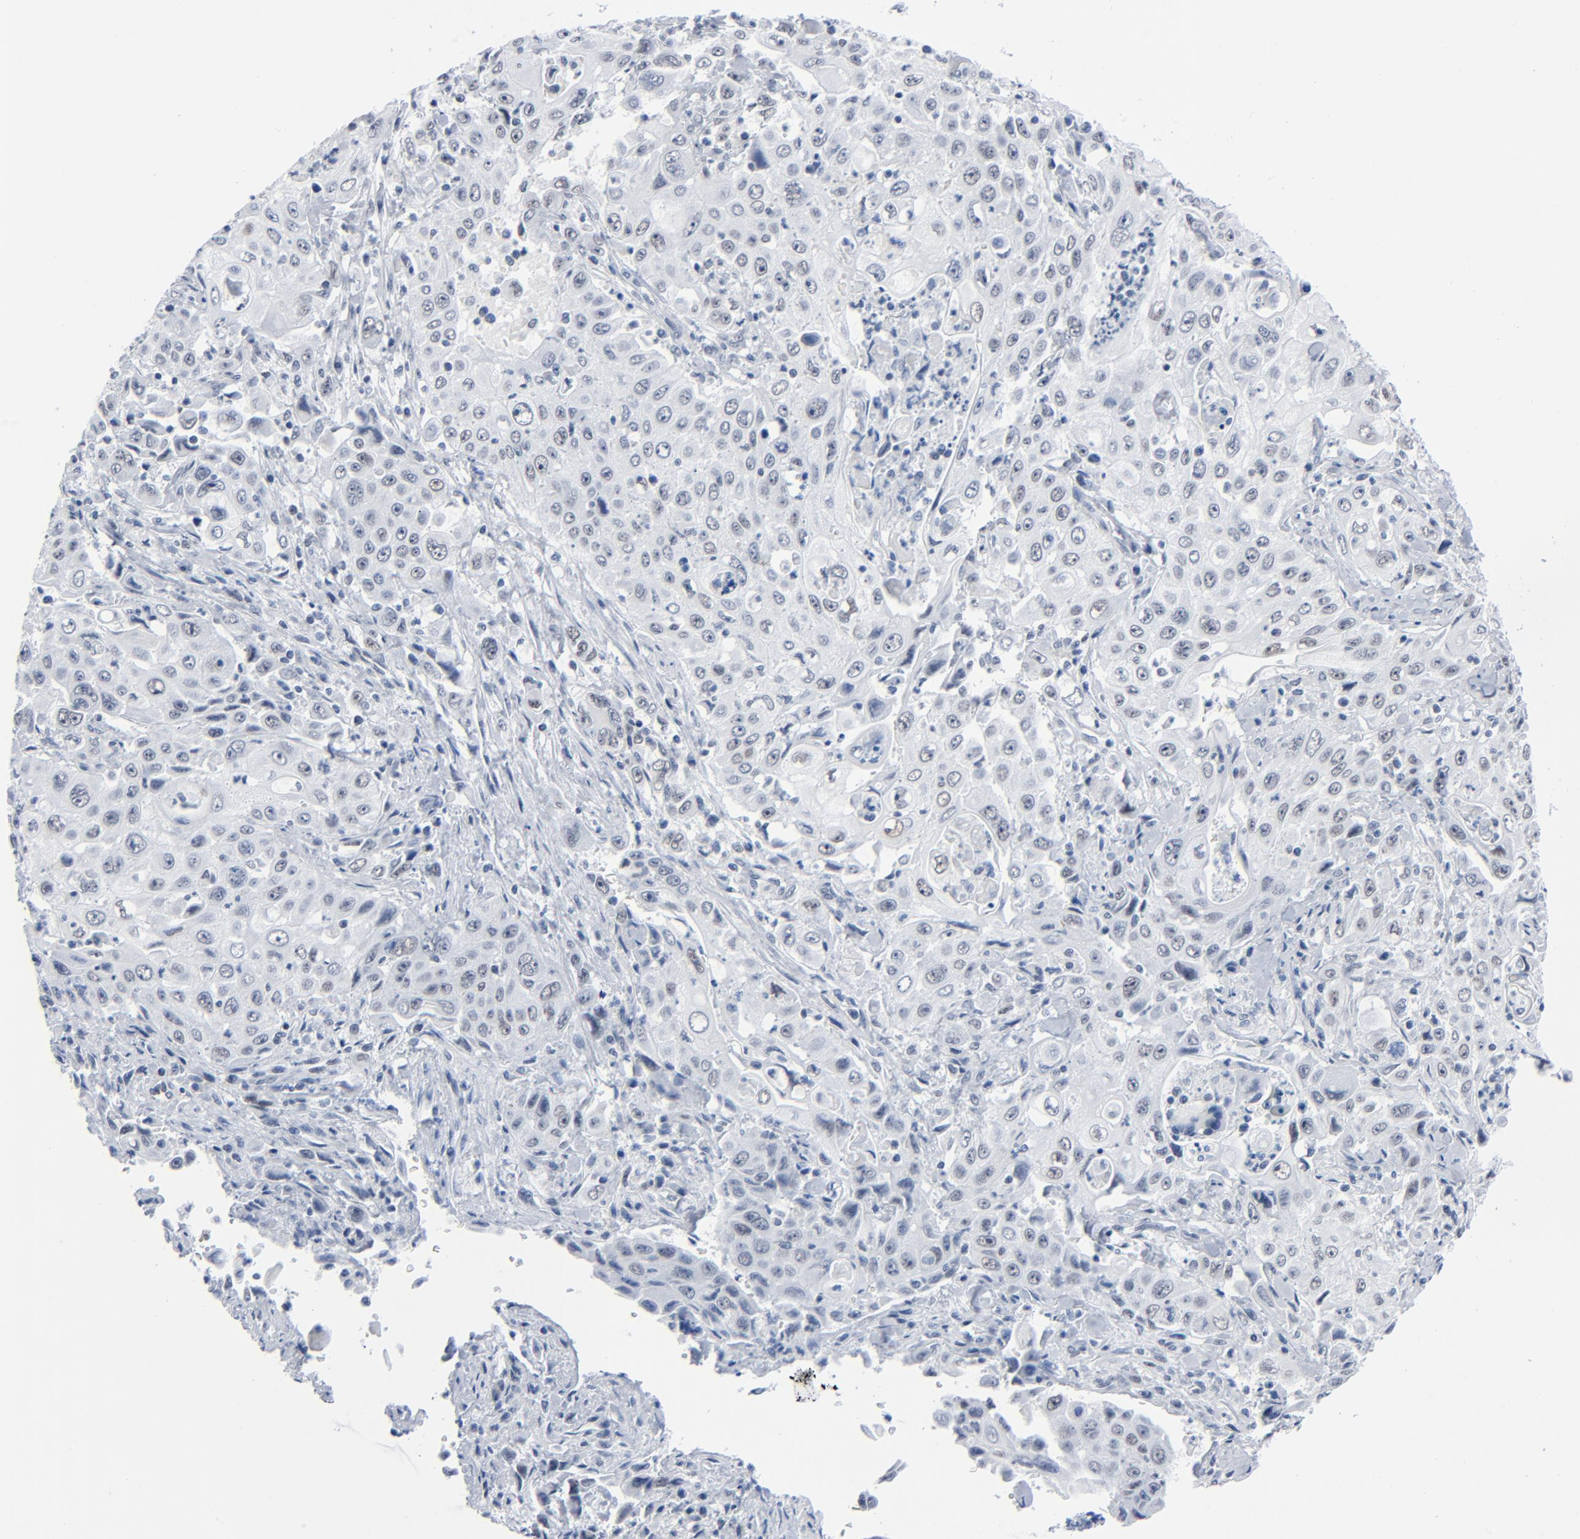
{"staining": {"intensity": "weak", "quantity": "25%-75%", "location": "nuclear"}, "tissue": "pancreatic cancer", "cell_type": "Tumor cells", "image_type": "cancer", "snomed": [{"axis": "morphology", "description": "Adenocarcinoma, NOS"}, {"axis": "topography", "description": "Pancreas"}], "caption": "Pancreatic cancer (adenocarcinoma) stained for a protein (brown) exhibits weak nuclear positive expression in approximately 25%-75% of tumor cells.", "gene": "SIRT1", "patient": {"sex": "male", "age": 70}}